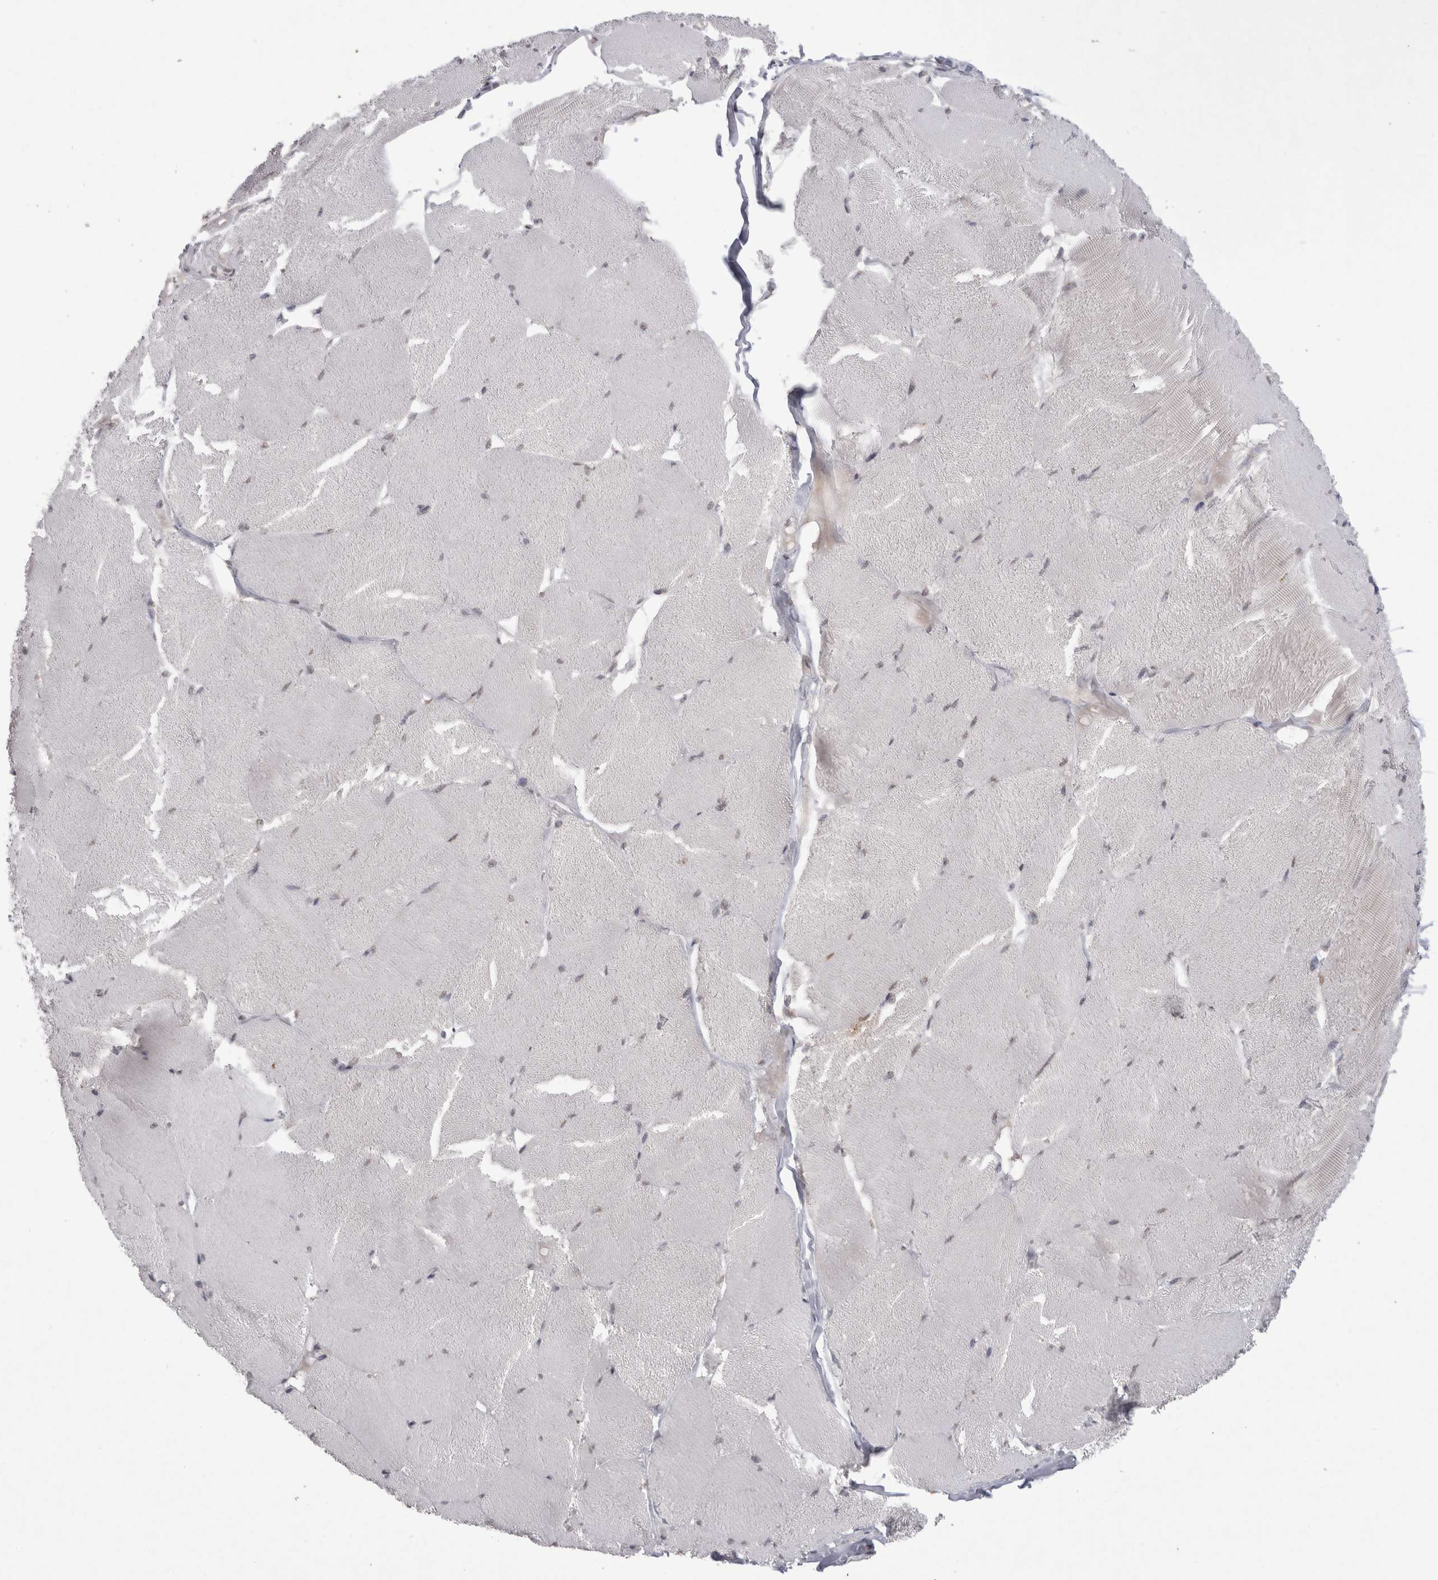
{"staining": {"intensity": "negative", "quantity": "none", "location": "none"}, "tissue": "skeletal muscle", "cell_type": "Myocytes", "image_type": "normal", "snomed": [{"axis": "morphology", "description": "Normal tissue, NOS"}, {"axis": "topography", "description": "Skin"}, {"axis": "topography", "description": "Skeletal muscle"}], "caption": "Immunohistochemistry (IHC) photomicrograph of benign skeletal muscle: human skeletal muscle stained with DAB (3,3'-diaminobenzidine) displays no significant protein expression in myocytes.", "gene": "DDX4", "patient": {"sex": "male", "age": 83}}